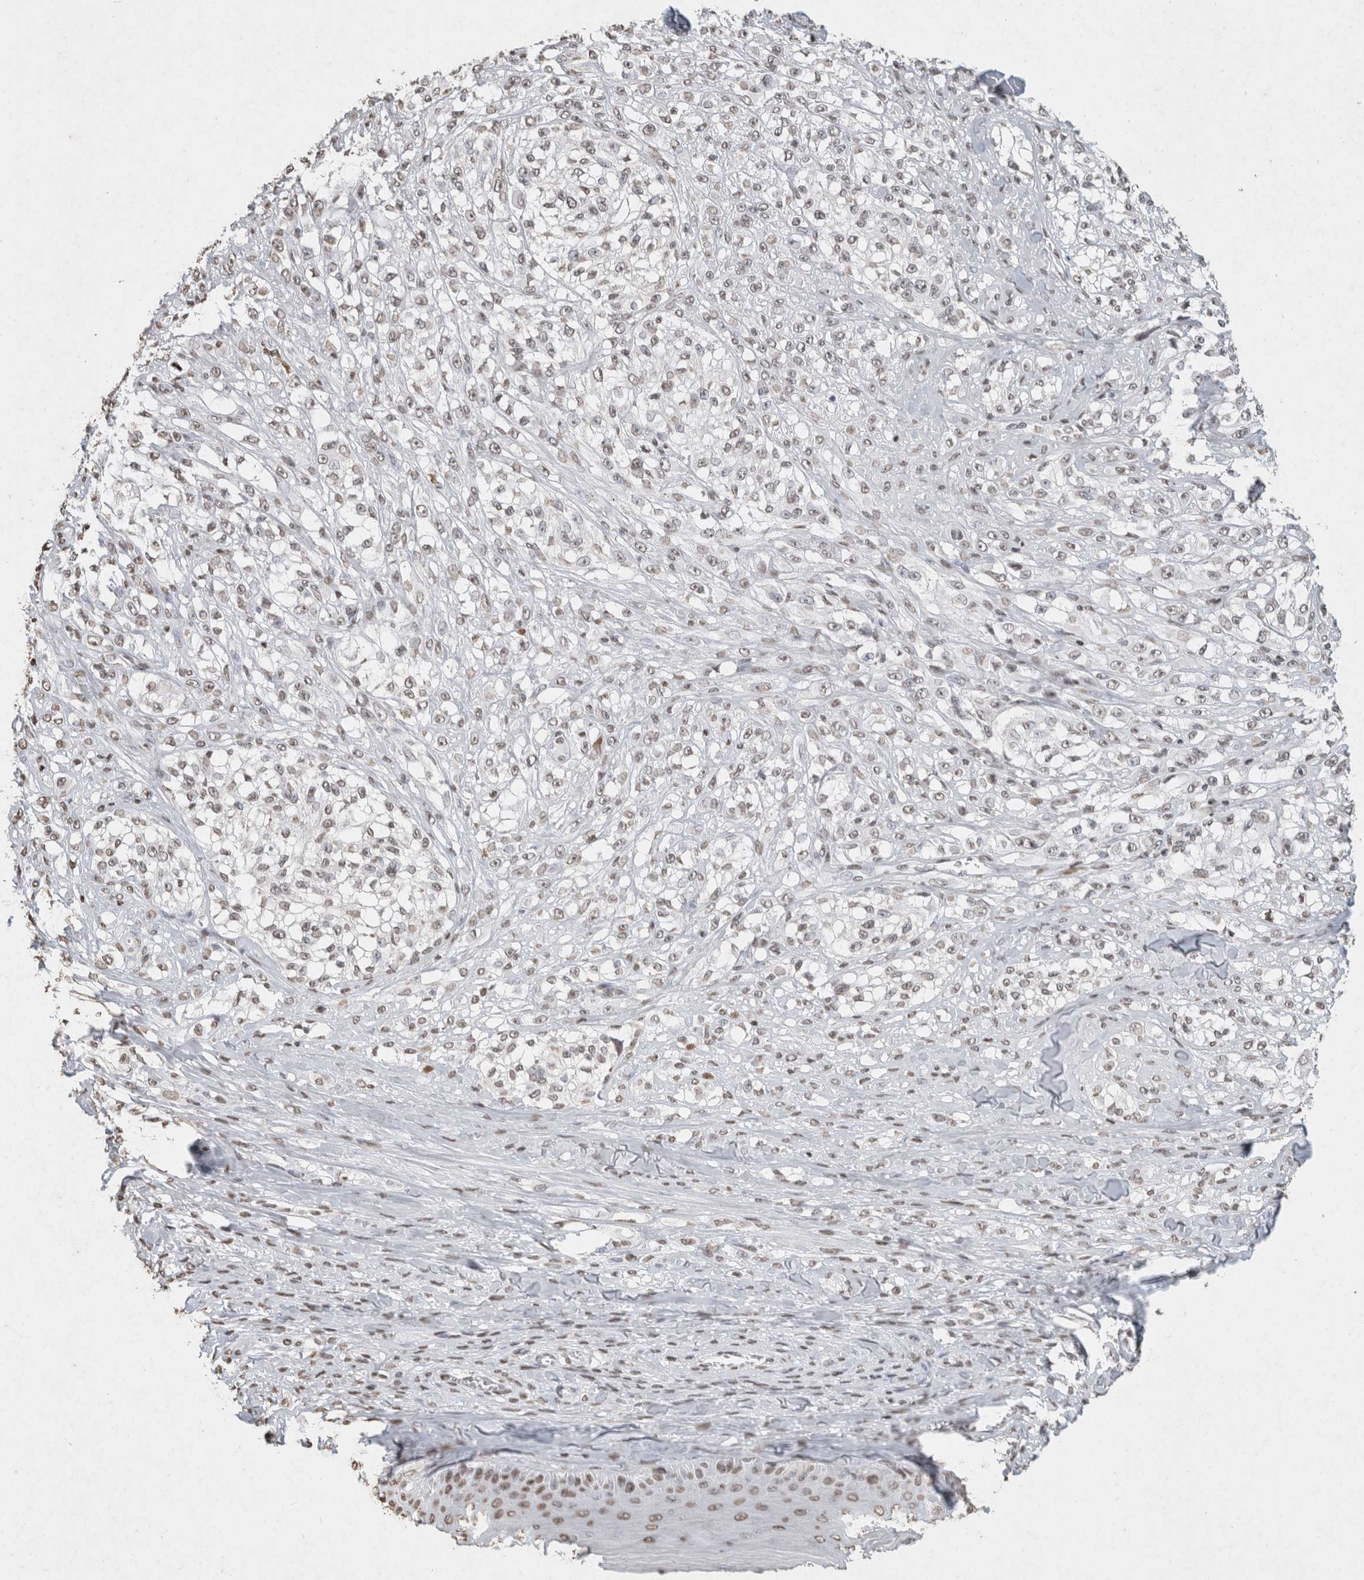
{"staining": {"intensity": "weak", "quantity": "25%-75%", "location": "nuclear"}, "tissue": "melanoma", "cell_type": "Tumor cells", "image_type": "cancer", "snomed": [{"axis": "morphology", "description": "Malignant melanoma, NOS"}, {"axis": "topography", "description": "Skin of head"}], "caption": "Protein expression analysis of melanoma shows weak nuclear positivity in about 25%-75% of tumor cells.", "gene": "CNTN1", "patient": {"sex": "male", "age": 83}}